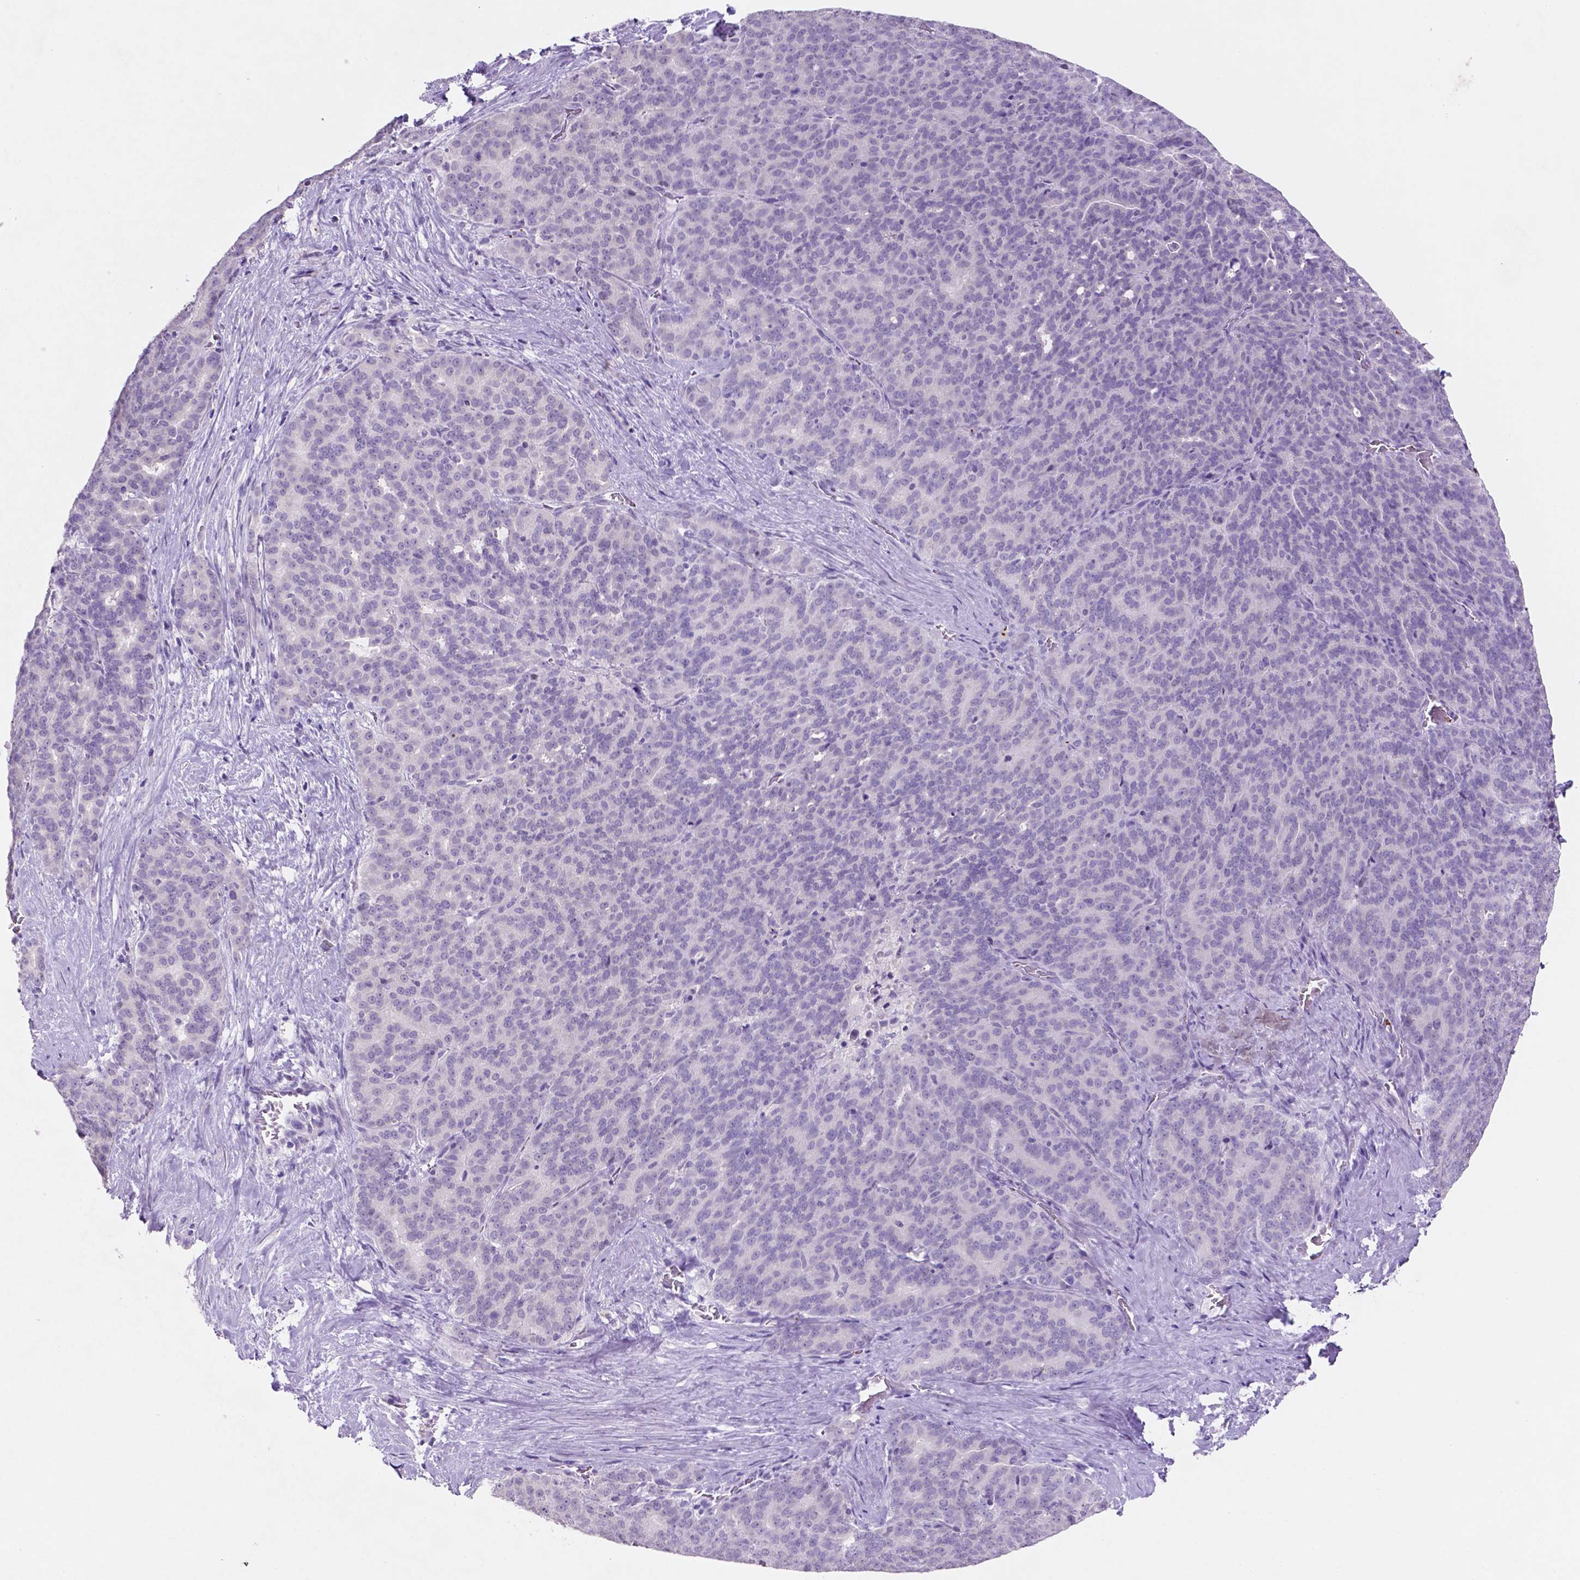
{"staining": {"intensity": "negative", "quantity": "none", "location": "none"}, "tissue": "liver cancer", "cell_type": "Tumor cells", "image_type": "cancer", "snomed": [{"axis": "morphology", "description": "Cholangiocarcinoma"}, {"axis": "topography", "description": "Liver"}], "caption": "Tumor cells are negative for protein expression in human liver cholangiocarcinoma.", "gene": "EBLN2", "patient": {"sex": "female", "age": 47}}